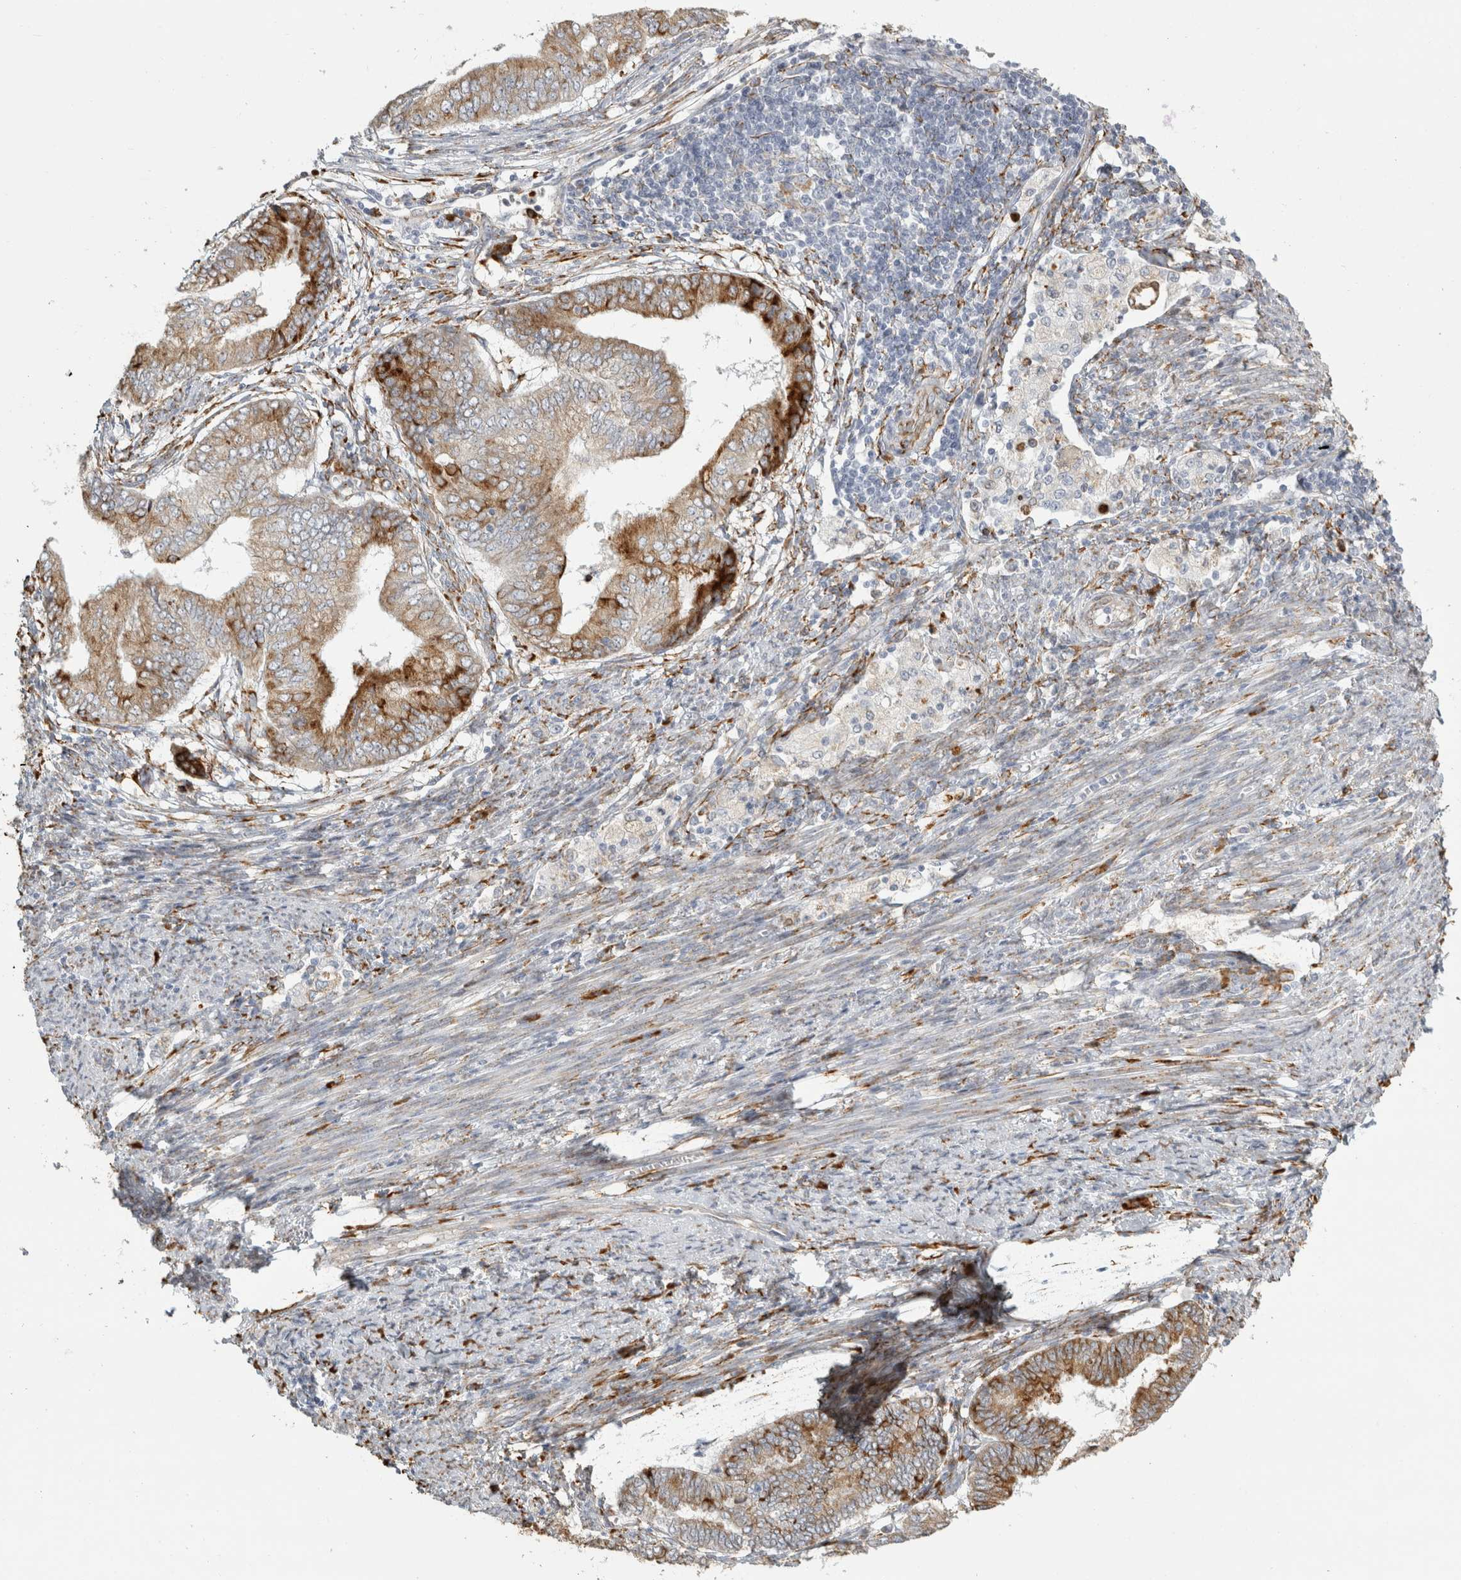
{"staining": {"intensity": "strong", "quantity": "25%-75%", "location": "cytoplasmic/membranous"}, "tissue": "endometrial cancer", "cell_type": "Tumor cells", "image_type": "cancer", "snomed": [{"axis": "morphology", "description": "Polyp, NOS"}, {"axis": "morphology", "description": "Adenocarcinoma, NOS"}, {"axis": "morphology", "description": "Adenoma, NOS"}, {"axis": "topography", "description": "Endometrium"}], "caption": "Tumor cells show high levels of strong cytoplasmic/membranous expression in approximately 25%-75% of cells in adenocarcinoma (endometrial). (brown staining indicates protein expression, while blue staining denotes nuclei).", "gene": "OSTN", "patient": {"sex": "female", "age": 79}}